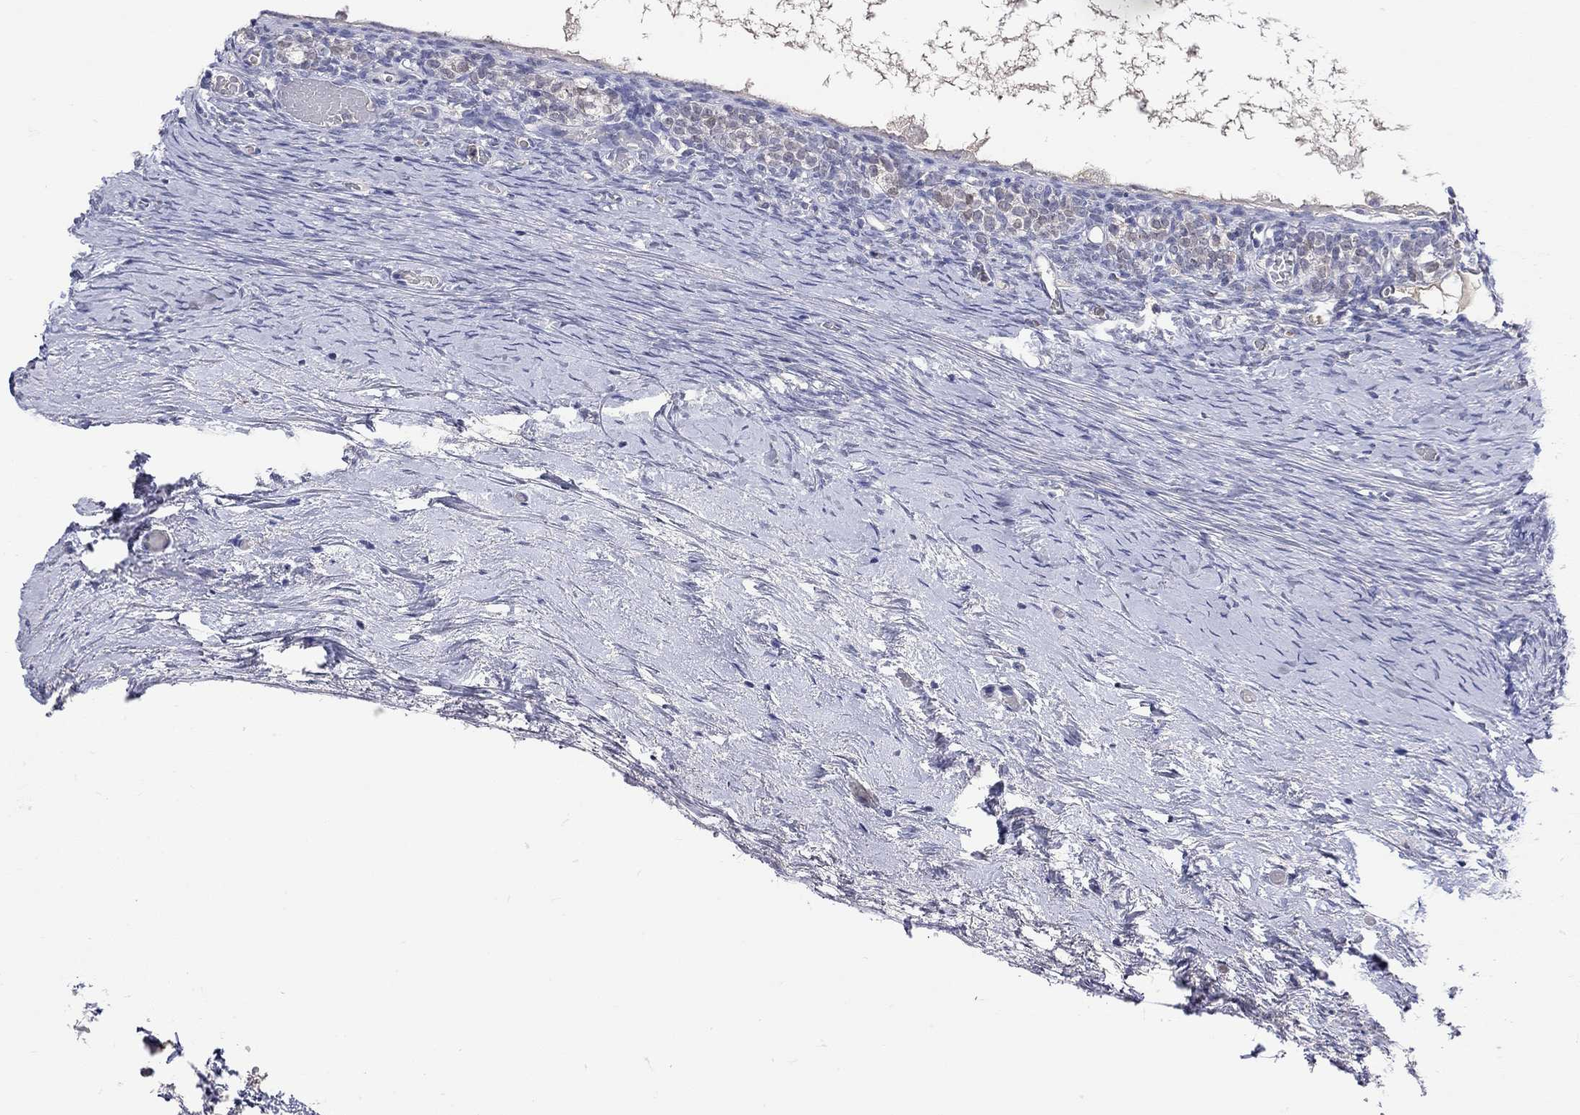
{"staining": {"intensity": "moderate", "quantity": "25%-75%", "location": "cytoplasmic/membranous"}, "tissue": "ovary", "cell_type": "Follicle cells", "image_type": "normal", "snomed": [{"axis": "morphology", "description": "Normal tissue, NOS"}, {"axis": "topography", "description": "Ovary"}], "caption": "Unremarkable ovary demonstrates moderate cytoplasmic/membranous positivity in approximately 25%-75% of follicle cells, visualized by immunohistochemistry. (Stains: DAB (3,3'-diaminobenzidine) in brown, nuclei in blue, Microscopy: brightfield microscopy at high magnification).", "gene": "LRFN4", "patient": {"sex": "female", "age": 39}}